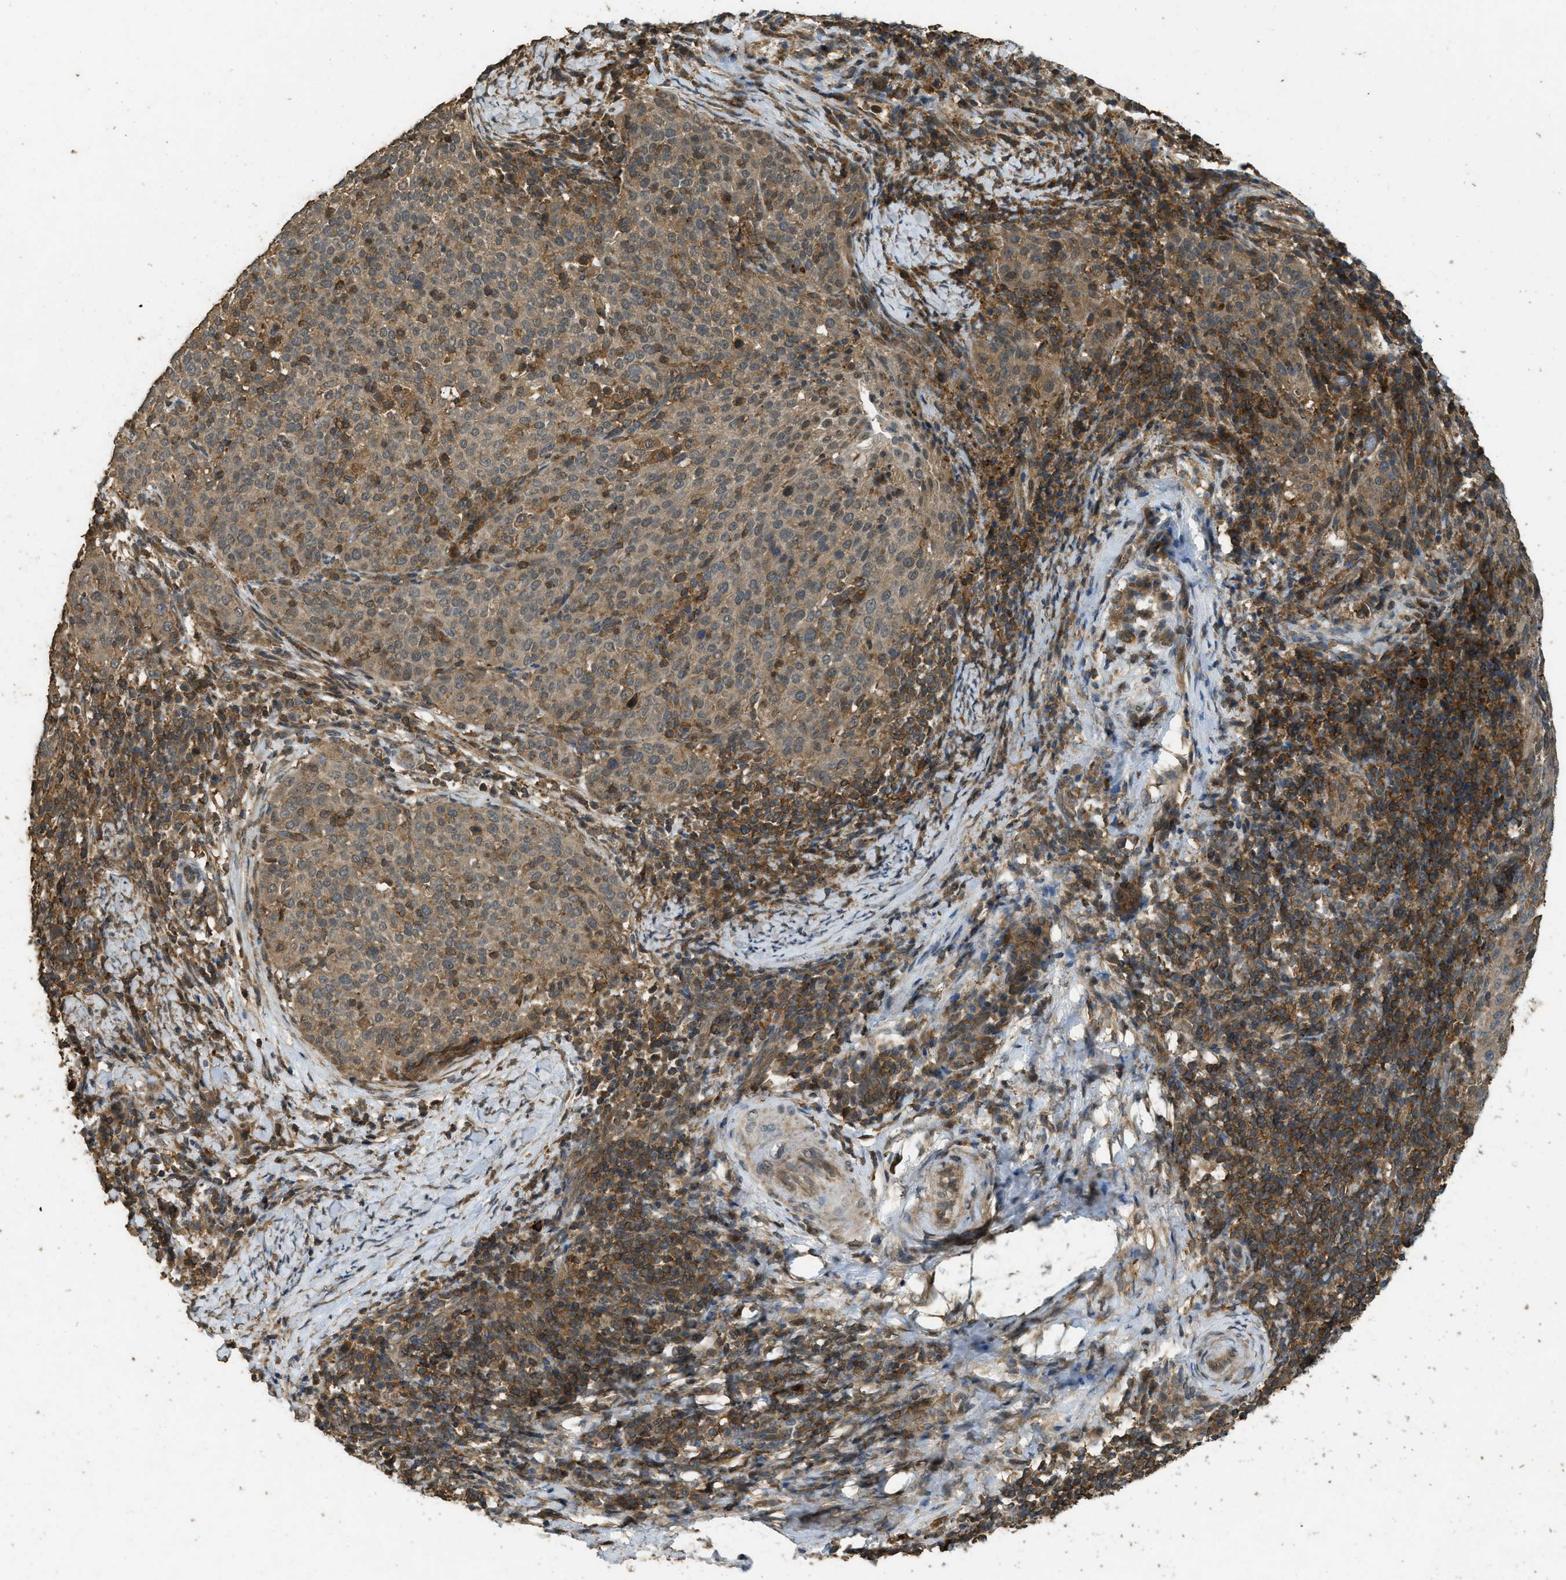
{"staining": {"intensity": "moderate", "quantity": ">75%", "location": "cytoplasmic/membranous"}, "tissue": "cervical cancer", "cell_type": "Tumor cells", "image_type": "cancer", "snomed": [{"axis": "morphology", "description": "Squamous cell carcinoma, NOS"}, {"axis": "topography", "description": "Cervix"}], "caption": "A micrograph of human cervical cancer (squamous cell carcinoma) stained for a protein reveals moderate cytoplasmic/membranous brown staining in tumor cells.", "gene": "PPP6R3", "patient": {"sex": "female", "age": 51}}